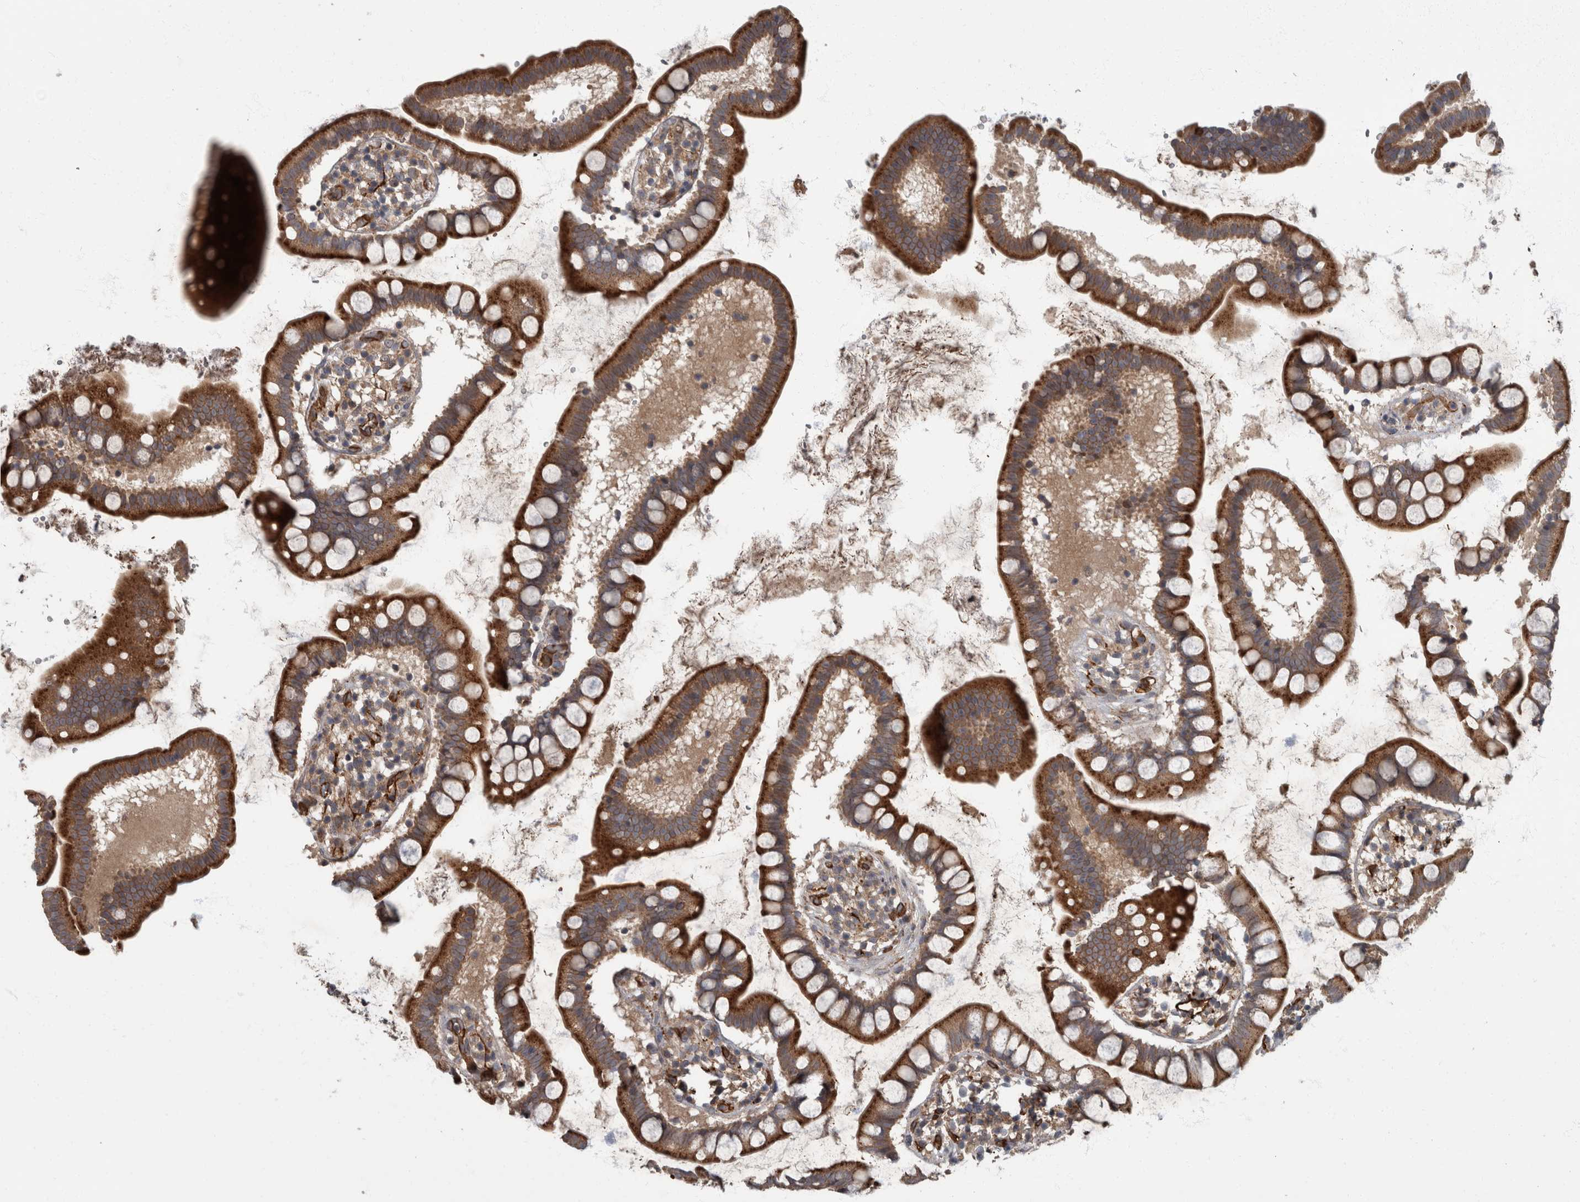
{"staining": {"intensity": "strong", "quantity": ">75%", "location": "cytoplasmic/membranous"}, "tissue": "small intestine", "cell_type": "Glandular cells", "image_type": "normal", "snomed": [{"axis": "morphology", "description": "Normal tissue, NOS"}, {"axis": "topography", "description": "Small intestine"}], "caption": "About >75% of glandular cells in unremarkable small intestine display strong cytoplasmic/membranous protein expression as visualized by brown immunohistochemical staining.", "gene": "VEGFD", "patient": {"sex": "female", "age": 84}}